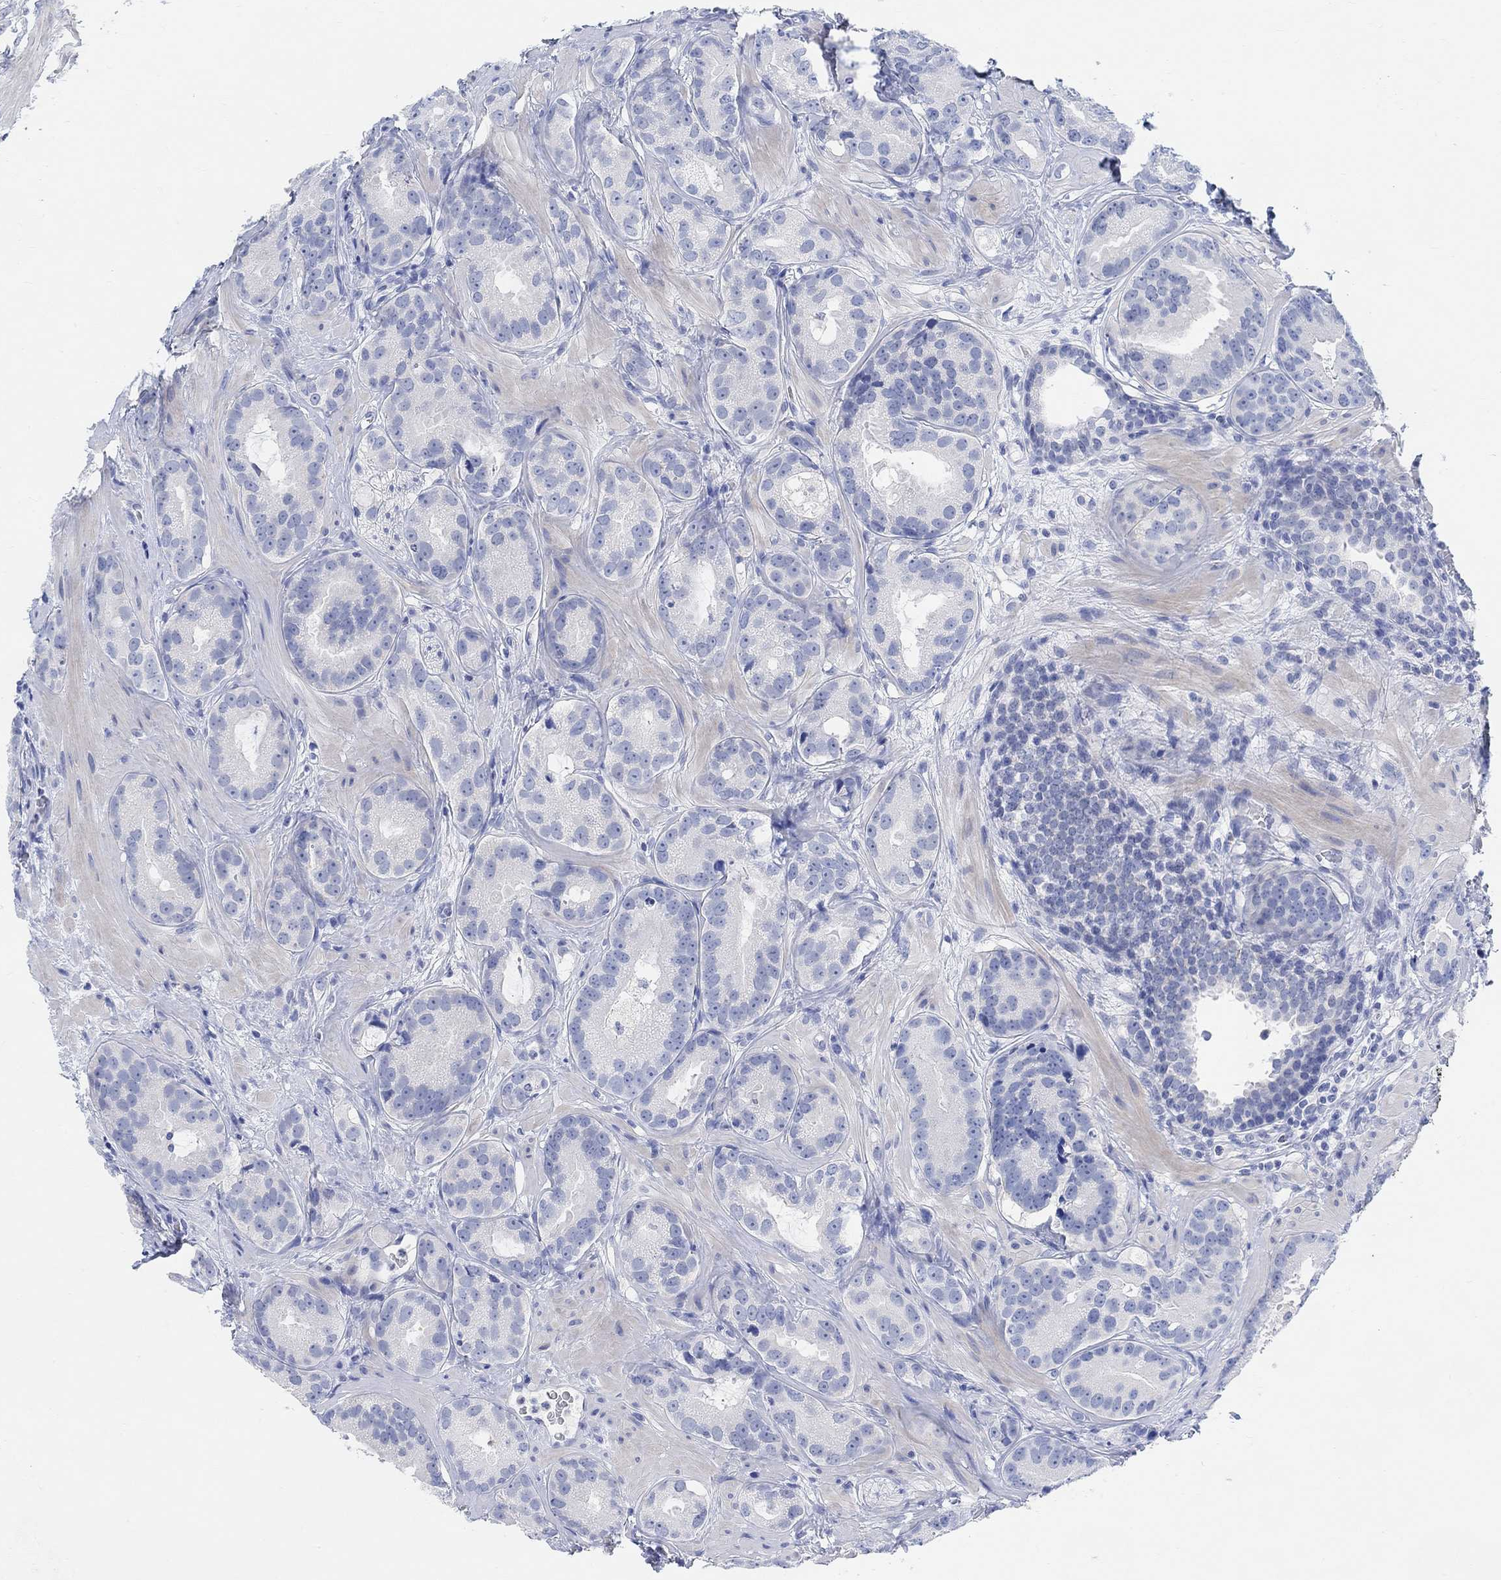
{"staining": {"intensity": "negative", "quantity": "none", "location": "none"}, "tissue": "prostate cancer", "cell_type": "Tumor cells", "image_type": "cancer", "snomed": [{"axis": "morphology", "description": "Adenocarcinoma, NOS"}, {"axis": "topography", "description": "Prostate"}], "caption": "A photomicrograph of human adenocarcinoma (prostate) is negative for staining in tumor cells.", "gene": "ENO4", "patient": {"sex": "male", "age": 69}}